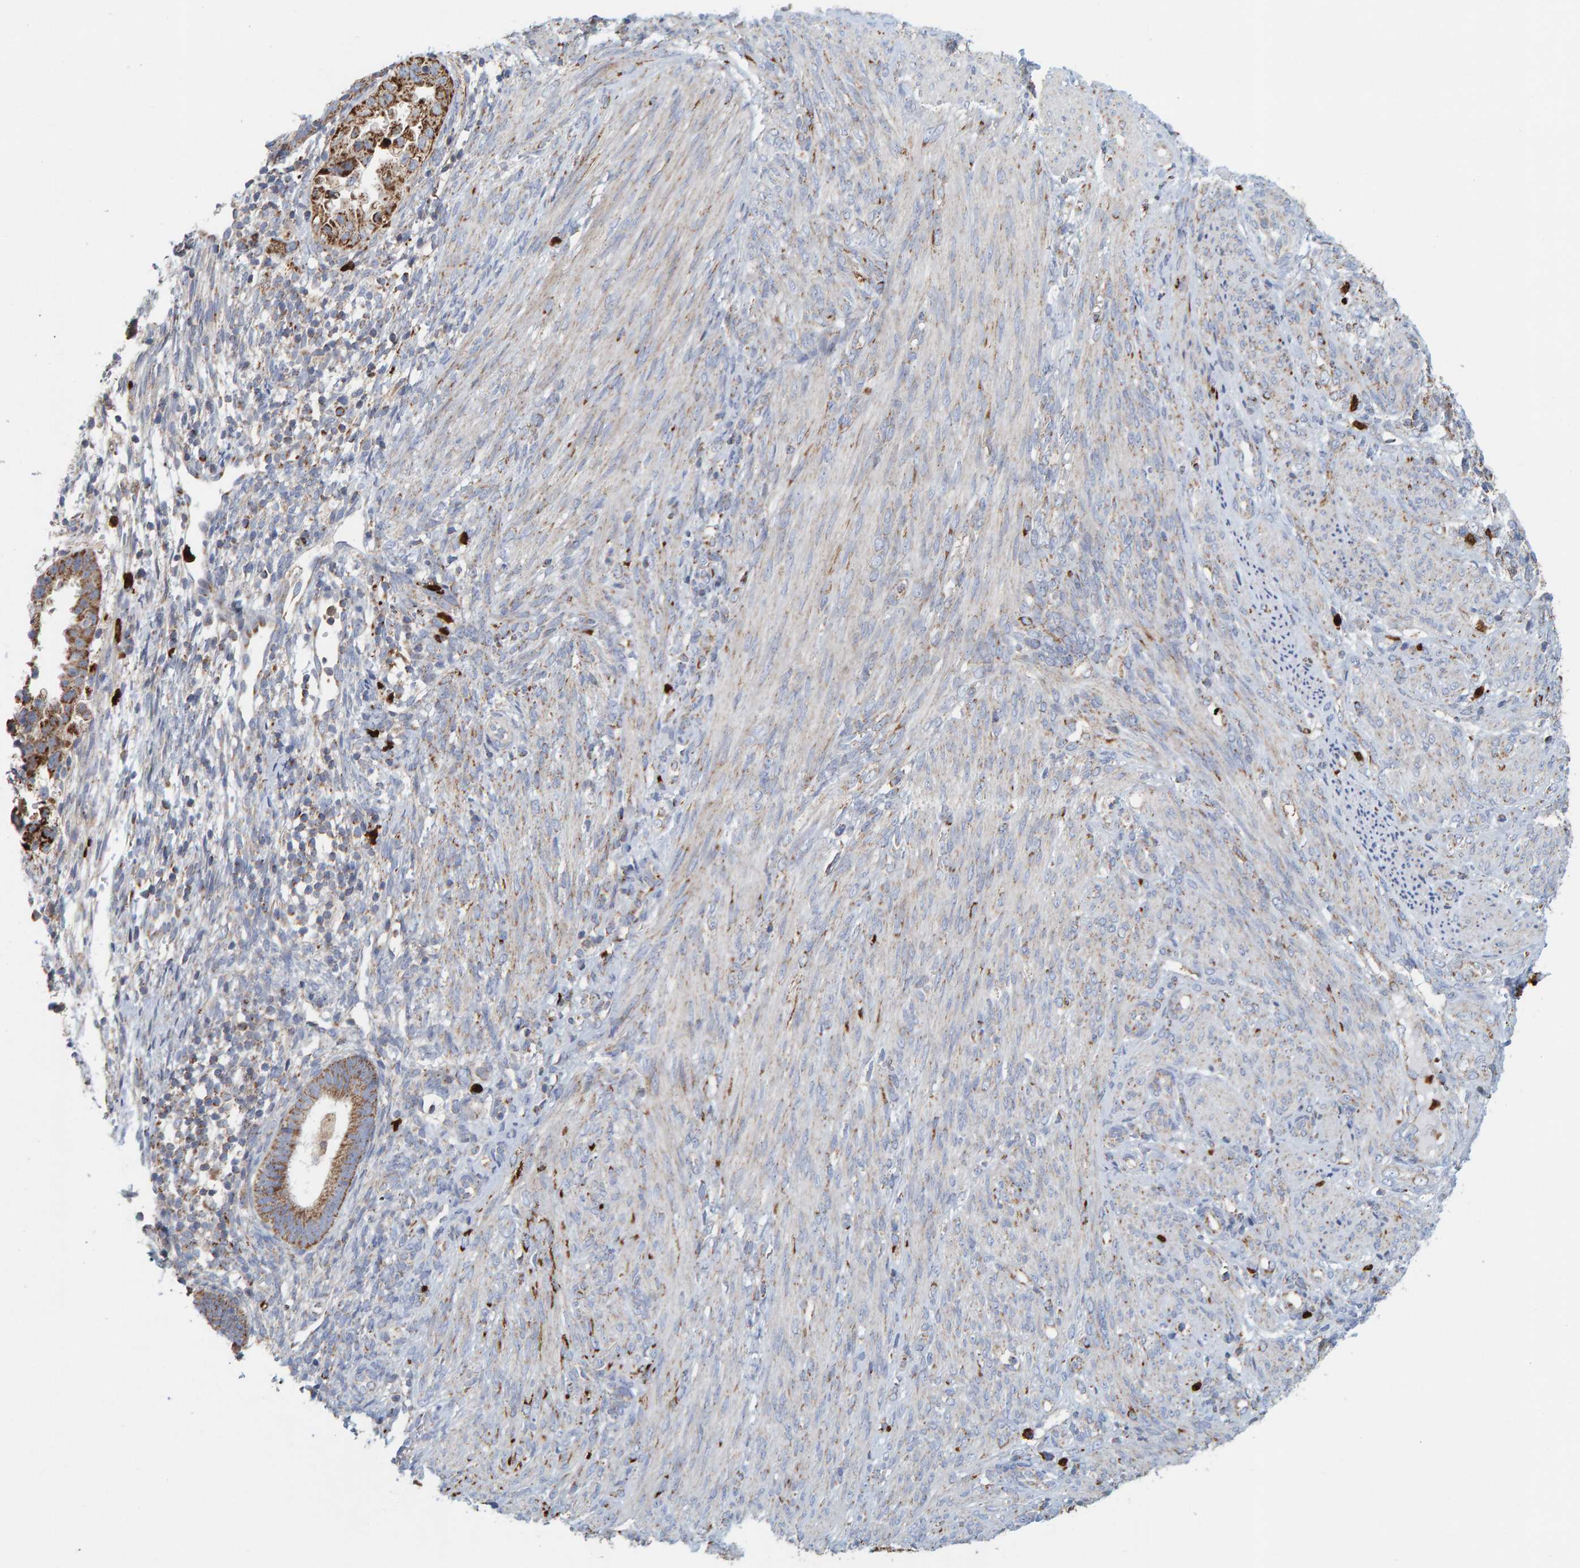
{"staining": {"intensity": "strong", "quantity": ">75%", "location": "cytoplasmic/membranous"}, "tissue": "endometrial cancer", "cell_type": "Tumor cells", "image_type": "cancer", "snomed": [{"axis": "morphology", "description": "Adenocarcinoma, NOS"}, {"axis": "topography", "description": "Endometrium"}], "caption": "Protein staining displays strong cytoplasmic/membranous expression in about >75% of tumor cells in endometrial adenocarcinoma.", "gene": "B9D1", "patient": {"sex": "female", "age": 85}}